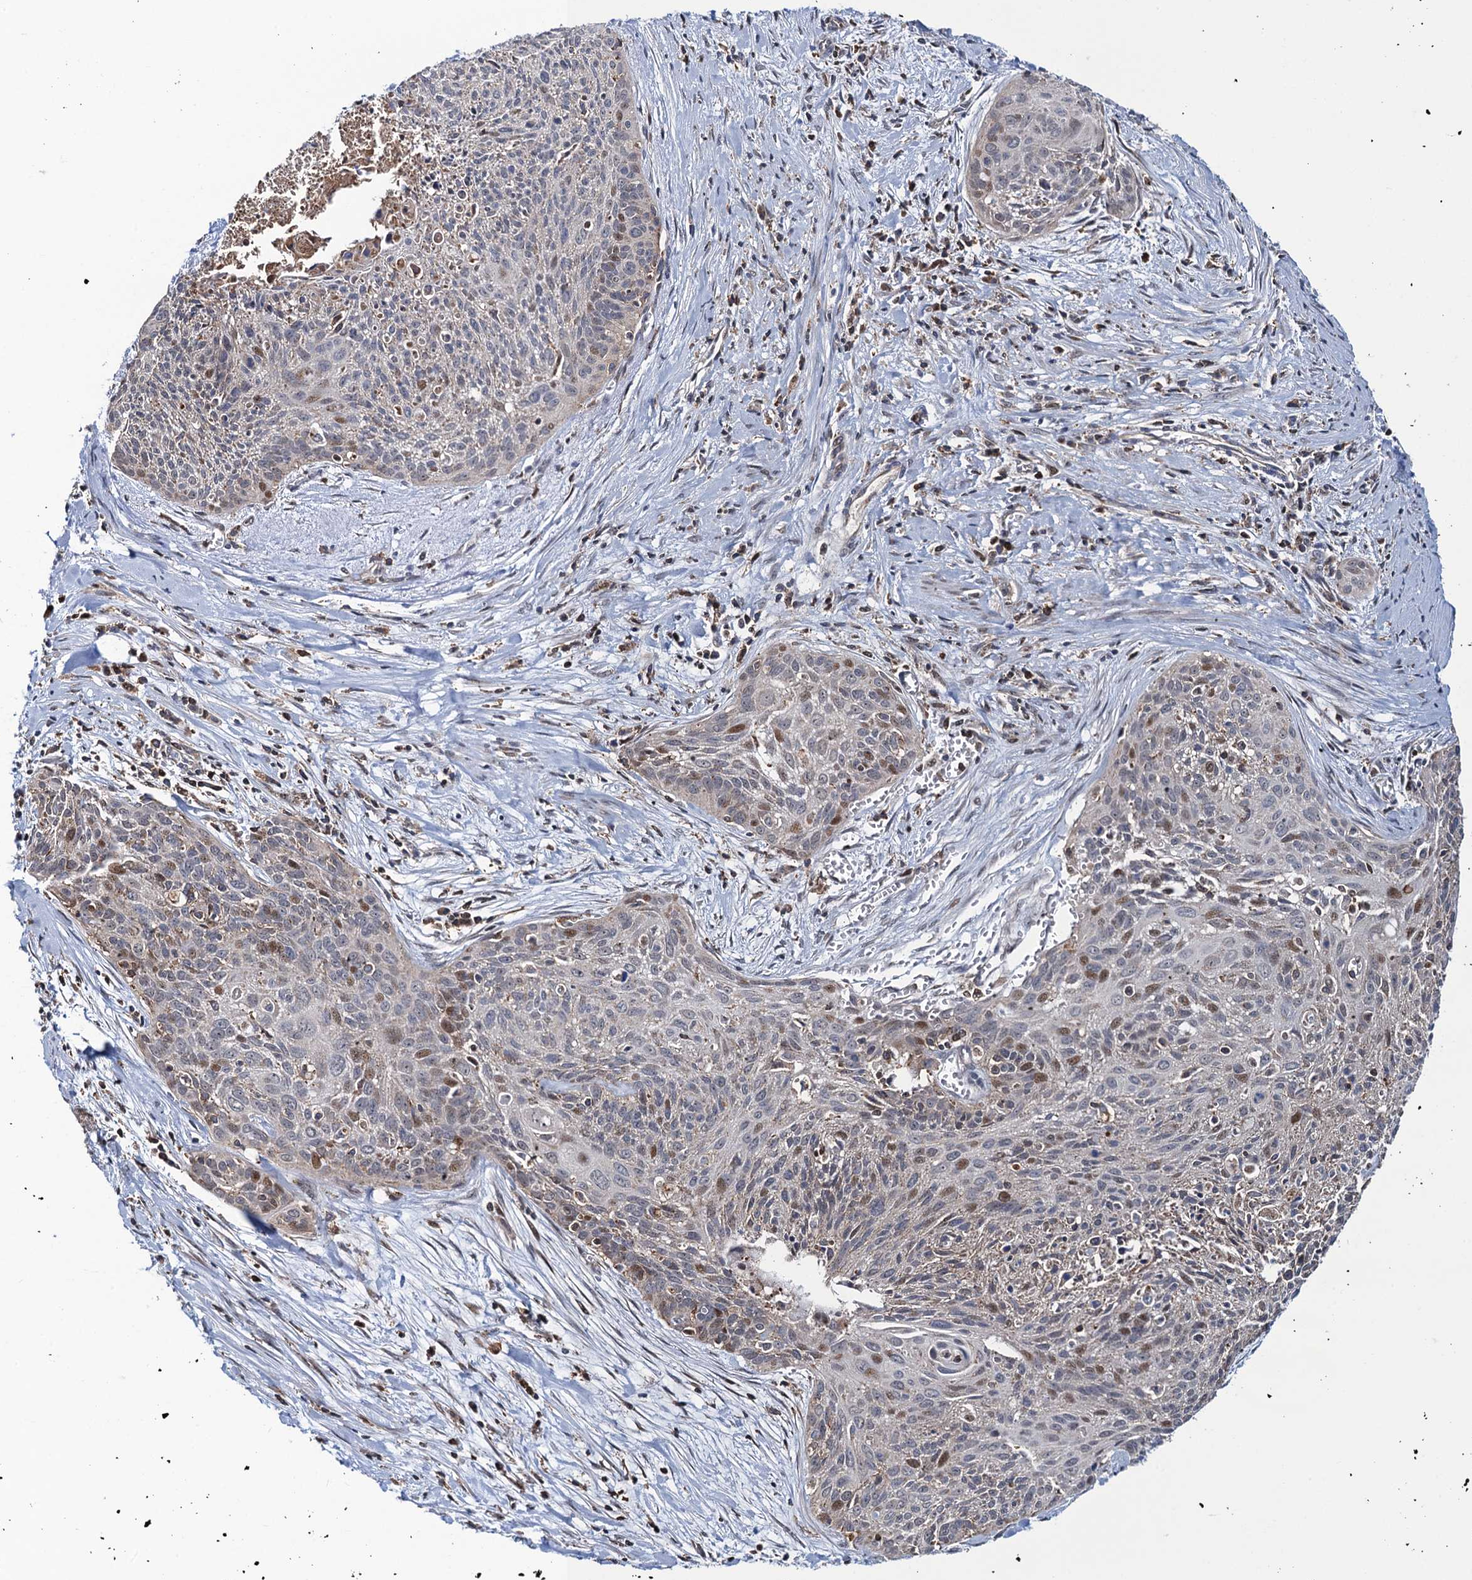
{"staining": {"intensity": "moderate", "quantity": "<25%", "location": "nuclear"}, "tissue": "cervical cancer", "cell_type": "Tumor cells", "image_type": "cancer", "snomed": [{"axis": "morphology", "description": "Squamous cell carcinoma, NOS"}, {"axis": "topography", "description": "Cervix"}], "caption": "Immunohistochemical staining of human squamous cell carcinoma (cervical) demonstrates low levels of moderate nuclear protein expression in approximately <25% of tumor cells.", "gene": "CCDC102A", "patient": {"sex": "female", "age": 55}}